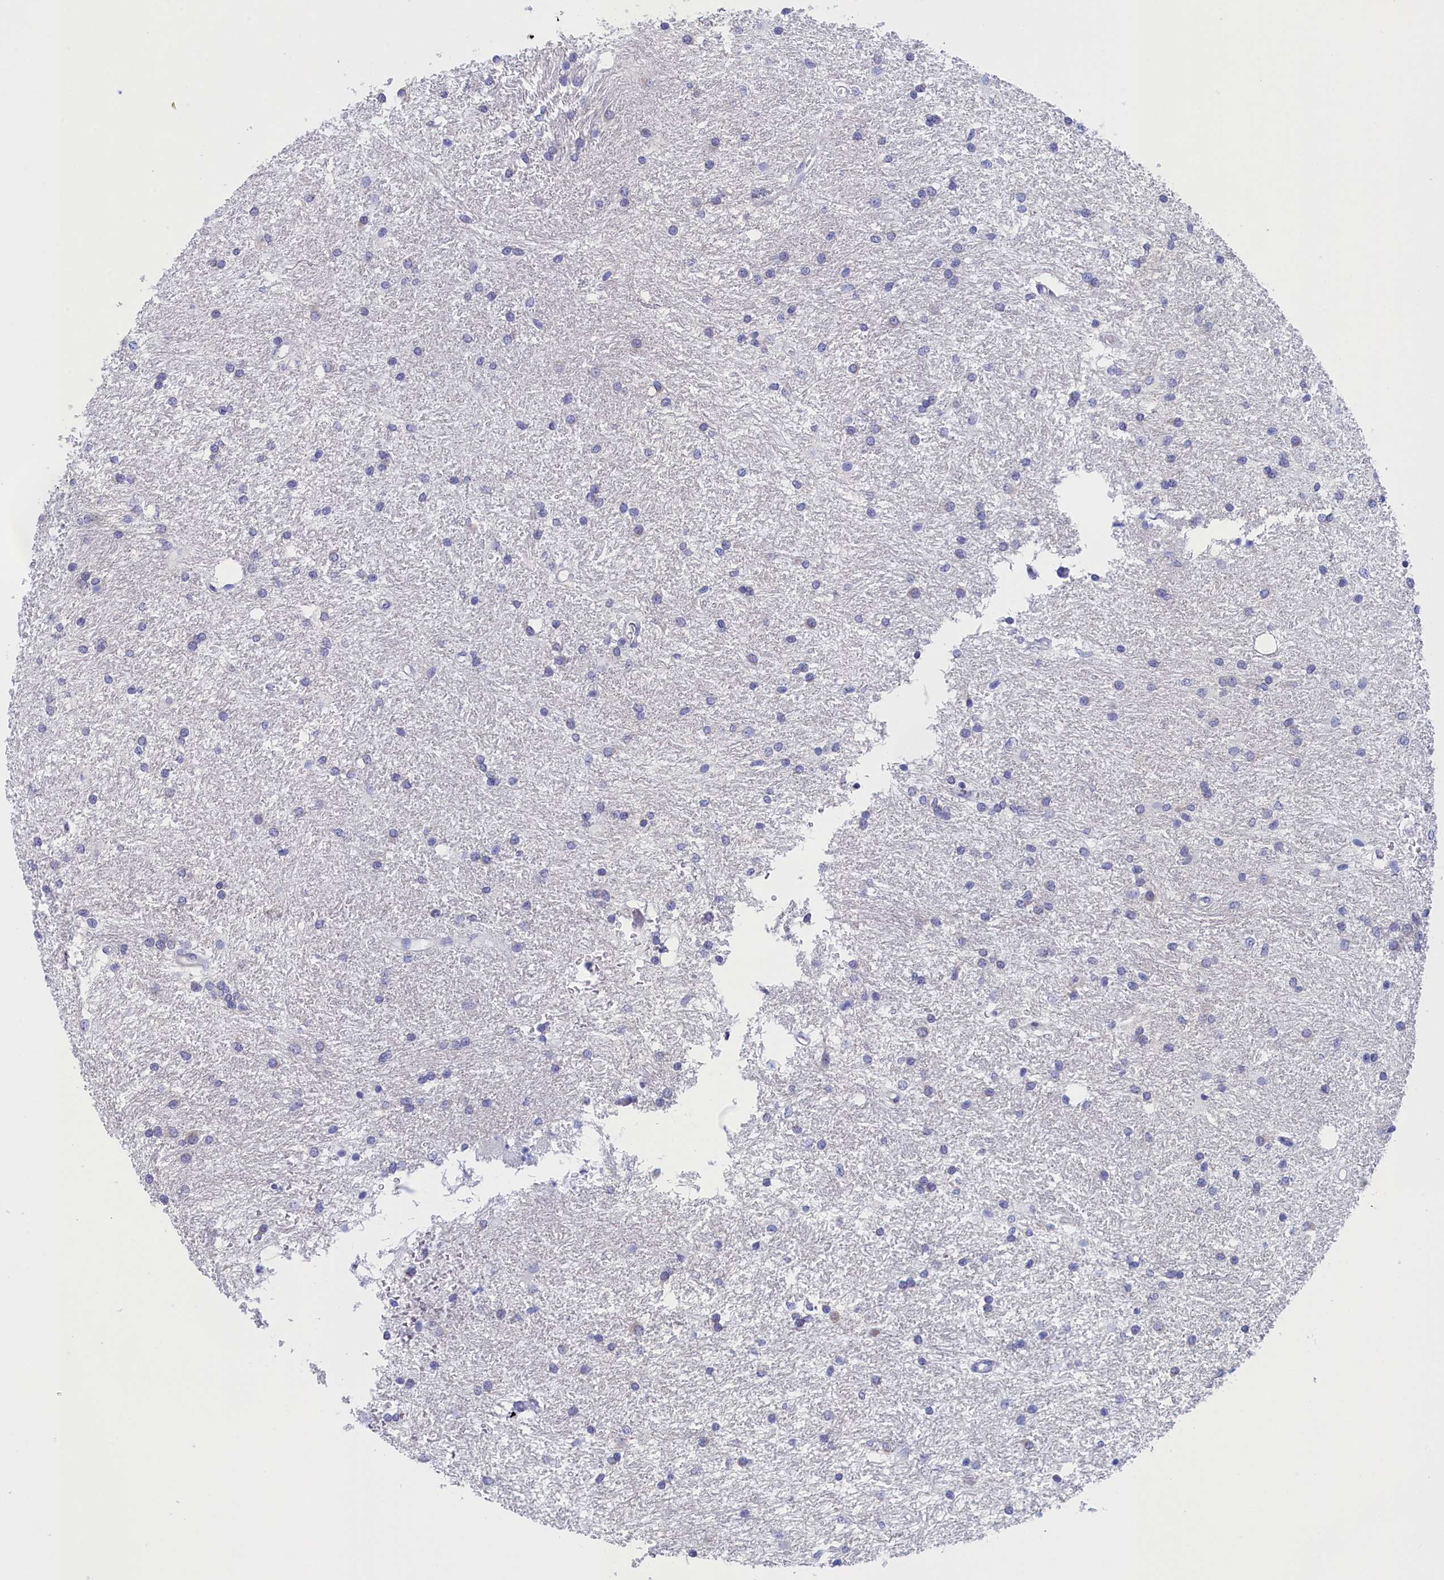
{"staining": {"intensity": "negative", "quantity": "none", "location": "none"}, "tissue": "glioma", "cell_type": "Tumor cells", "image_type": "cancer", "snomed": [{"axis": "morphology", "description": "Glioma, malignant, High grade"}, {"axis": "topography", "description": "Brain"}], "caption": "A high-resolution micrograph shows immunohistochemistry (IHC) staining of high-grade glioma (malignant), which reveals no significant positivity in tumor cells. (Stains: DAB IHC with hematoxylin counter stain, Microscopy: brightfield microscopy at high magnification).", "gene": "ANKRD2", "patient": {"sex": "male", "age": 77}}